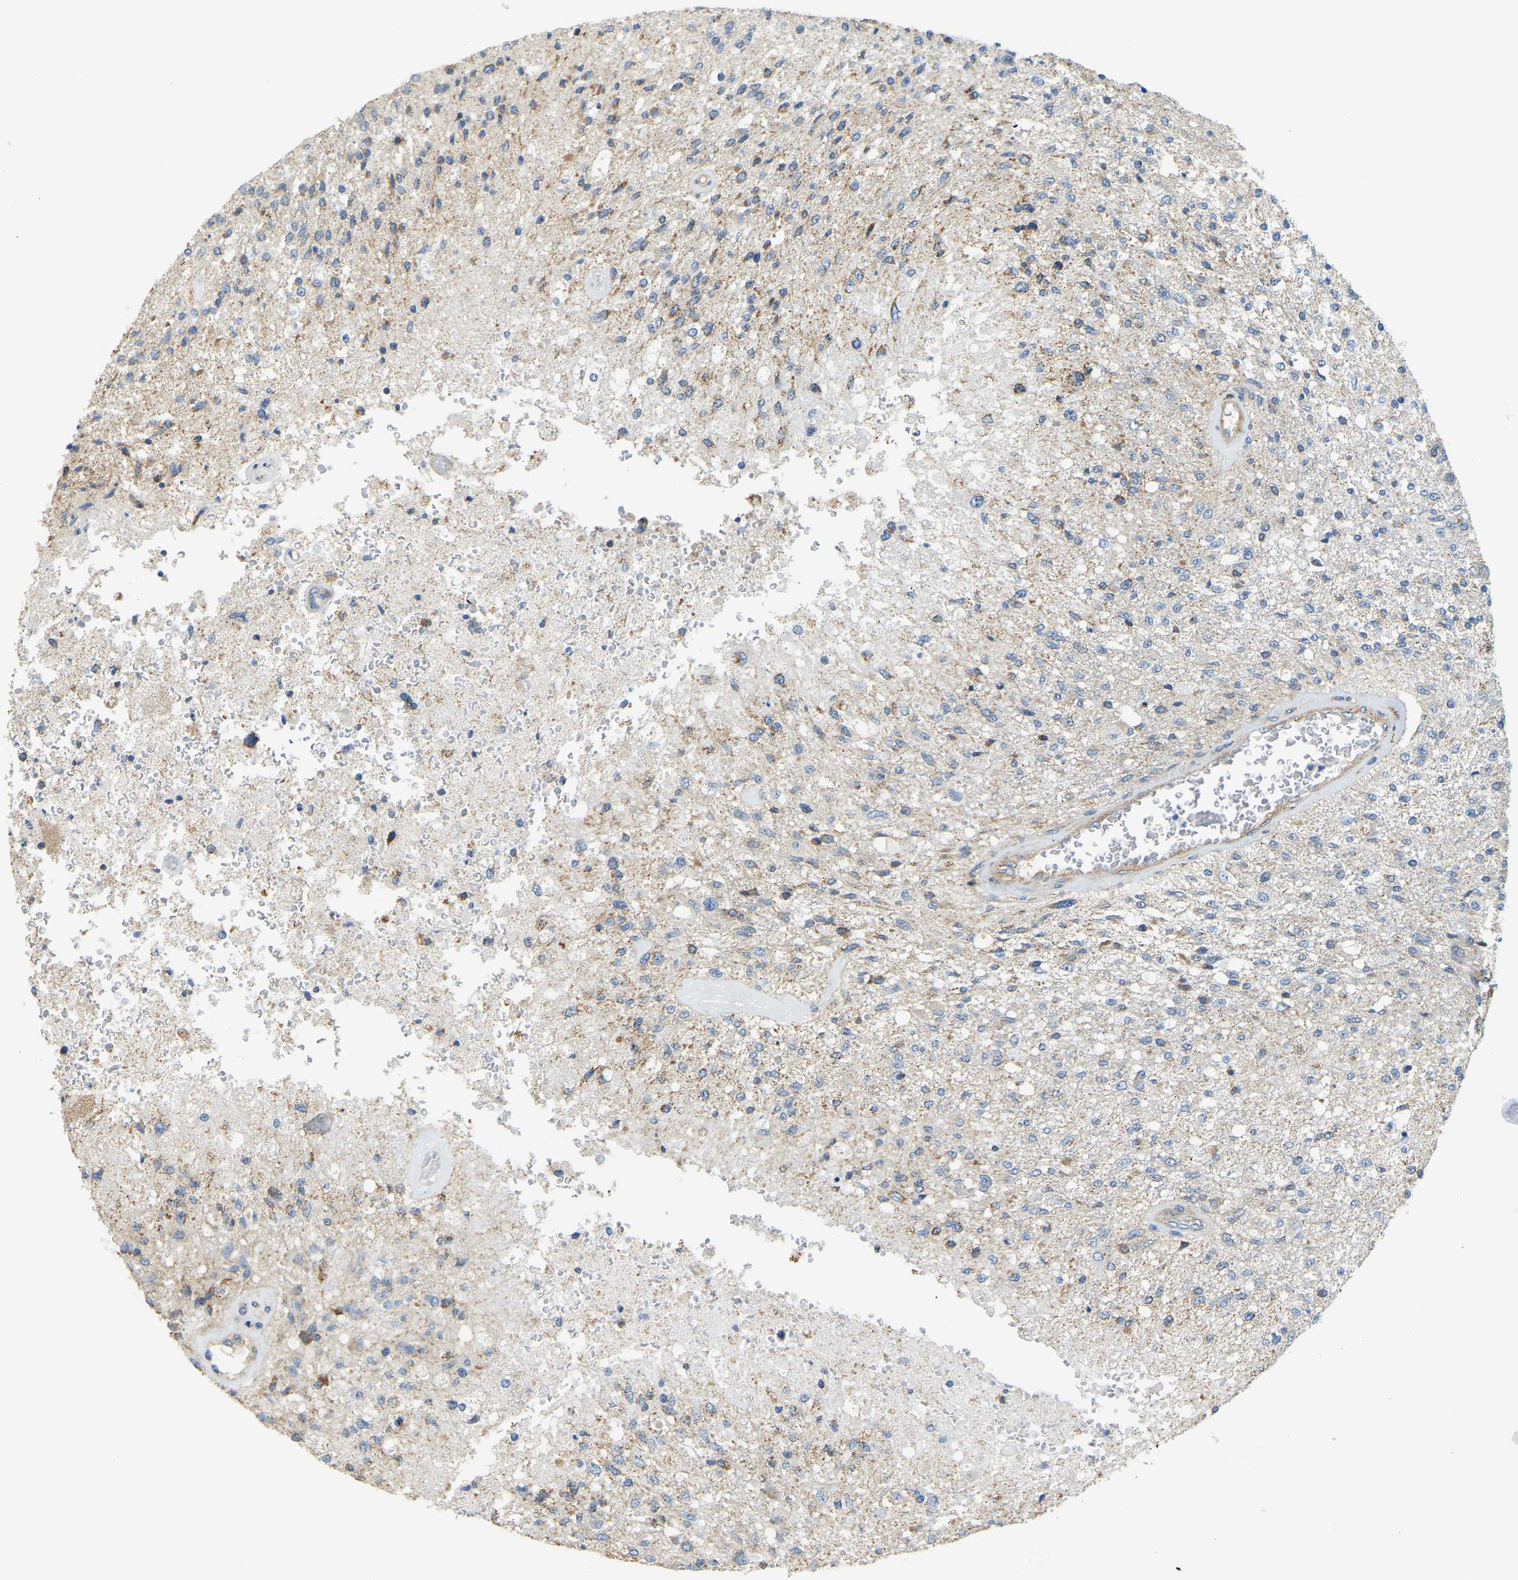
{"staining": {"intensity": "moderate", "quantity": "25%-75%", "location": "cytoplasmic/membranous"}, "tissue": "glioma", "cell_type": "Tumor cells", "image_type": "cancer", "snomed": [{"axis": "morphology", "description": "Normal tissue, NOS"}, {"axis": "morphology", "description": "Glioma, malignant, High grade"}, {"axis": "topography", "description": "Cerebral cortex"}], "caption": "A medium amount of moderate cytoplasmic/membranous staining is identified in approximately 25%-75% of tumor cells in malignant glioma (high-grade) tissue. Nuclei are stained in blue.", "gene": "AHNAK", "patient": {"sex": "male", "age": 77}}